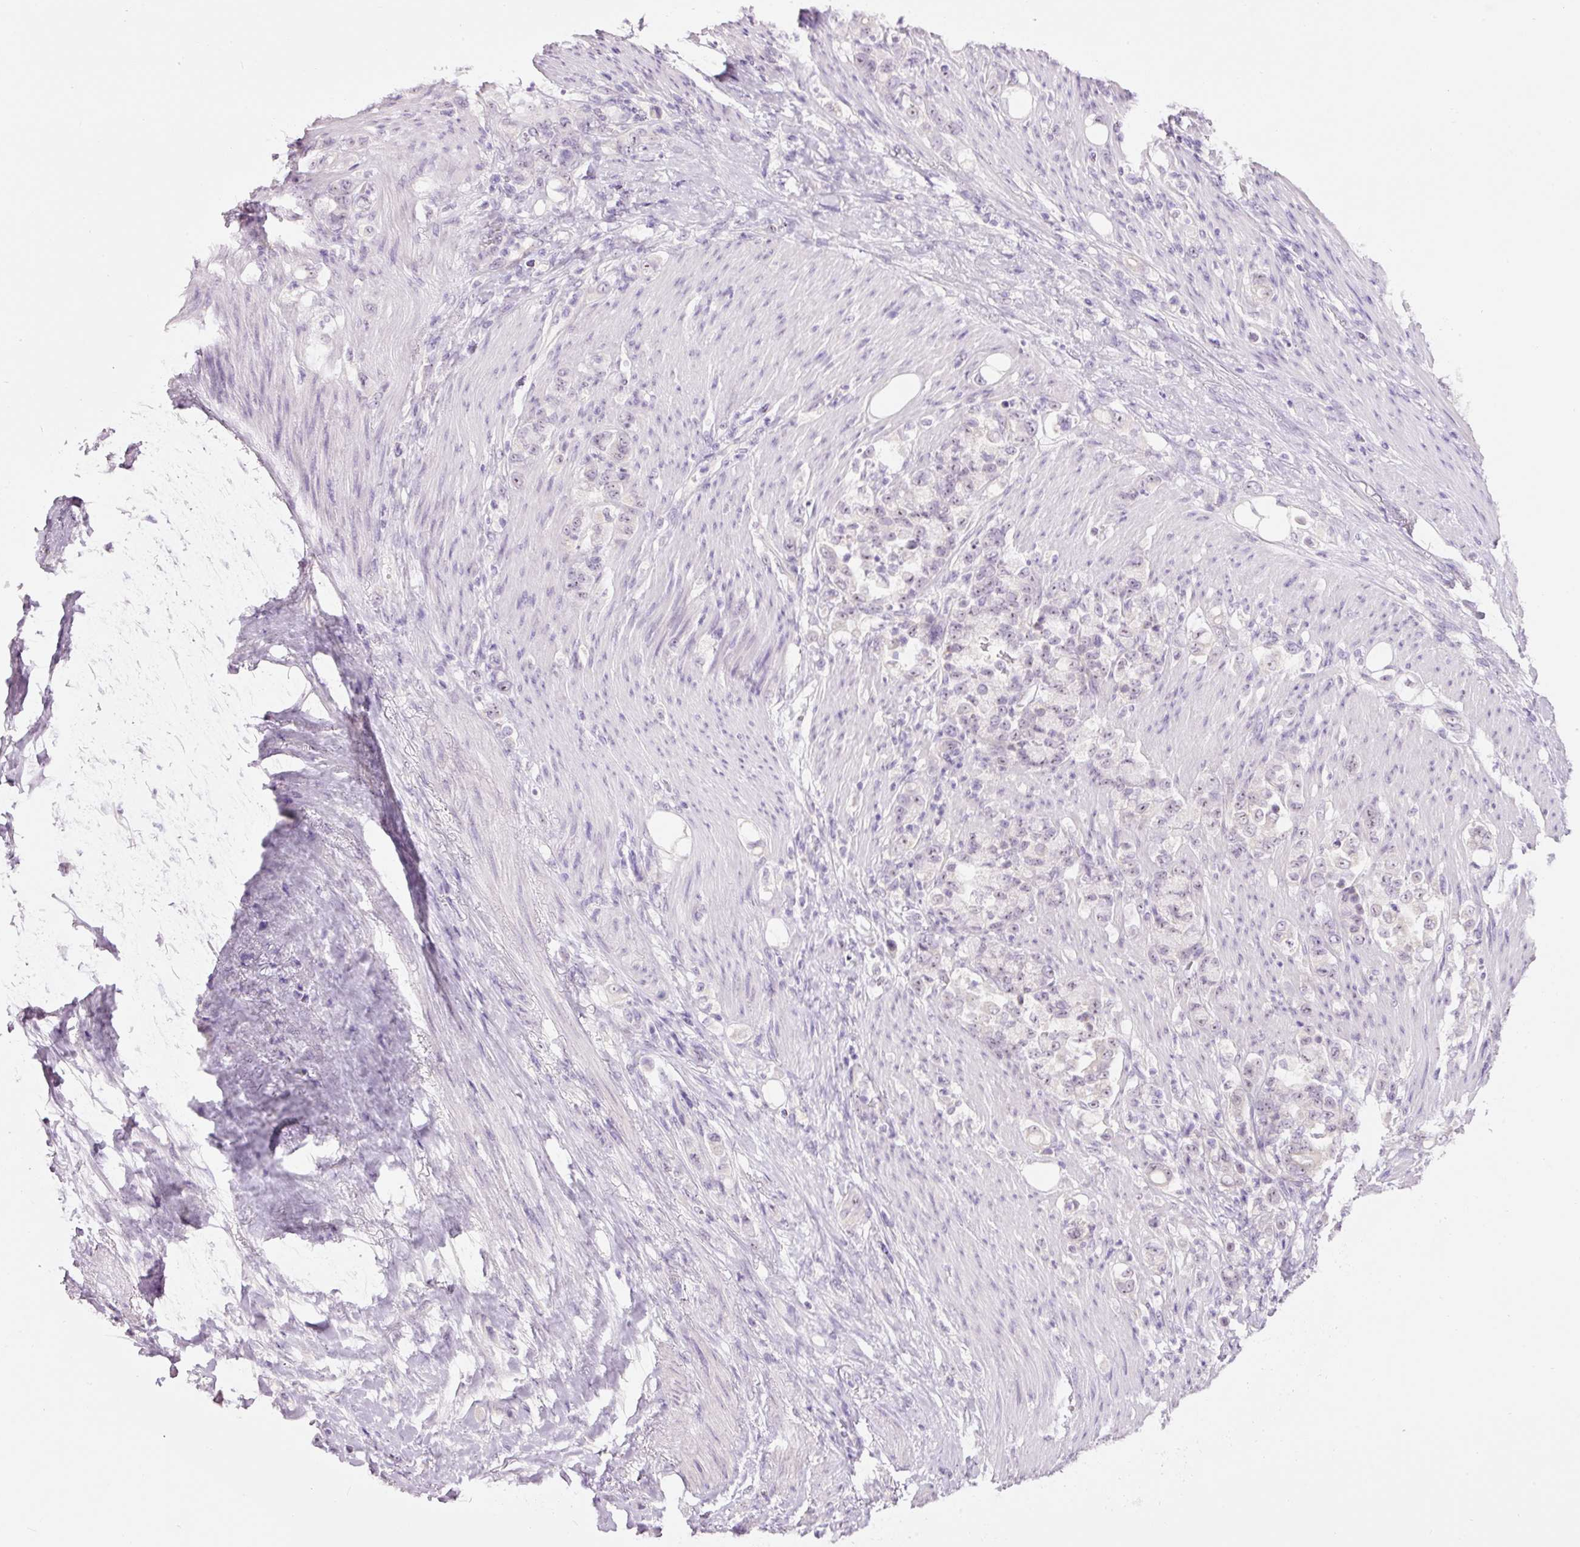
{"staining": {"intensity": "negative", "quantity": "none", "location": "none"}, "tissue": "stomach cancer", "cell_type": "Tumor cells", "image_type": "cancer", "snomed": [{"axis": "morphology", "description": "Normal tissue, NOS"}, {"axis": "morphology", "description": "Adenocarcinoma, NOS"}, {"axis": "topography", "description": "Stomach"}], "caption": "DAB (3,3'-diaminobenzidine) immunohistochemical staining of human stomach cancer demonstrates no significant positivity in tumor cells. (Brightfield microscopy of DAB IHC at high magnification).", "gene": "GCG", "patient": {"sex": "female", "age": 79}}